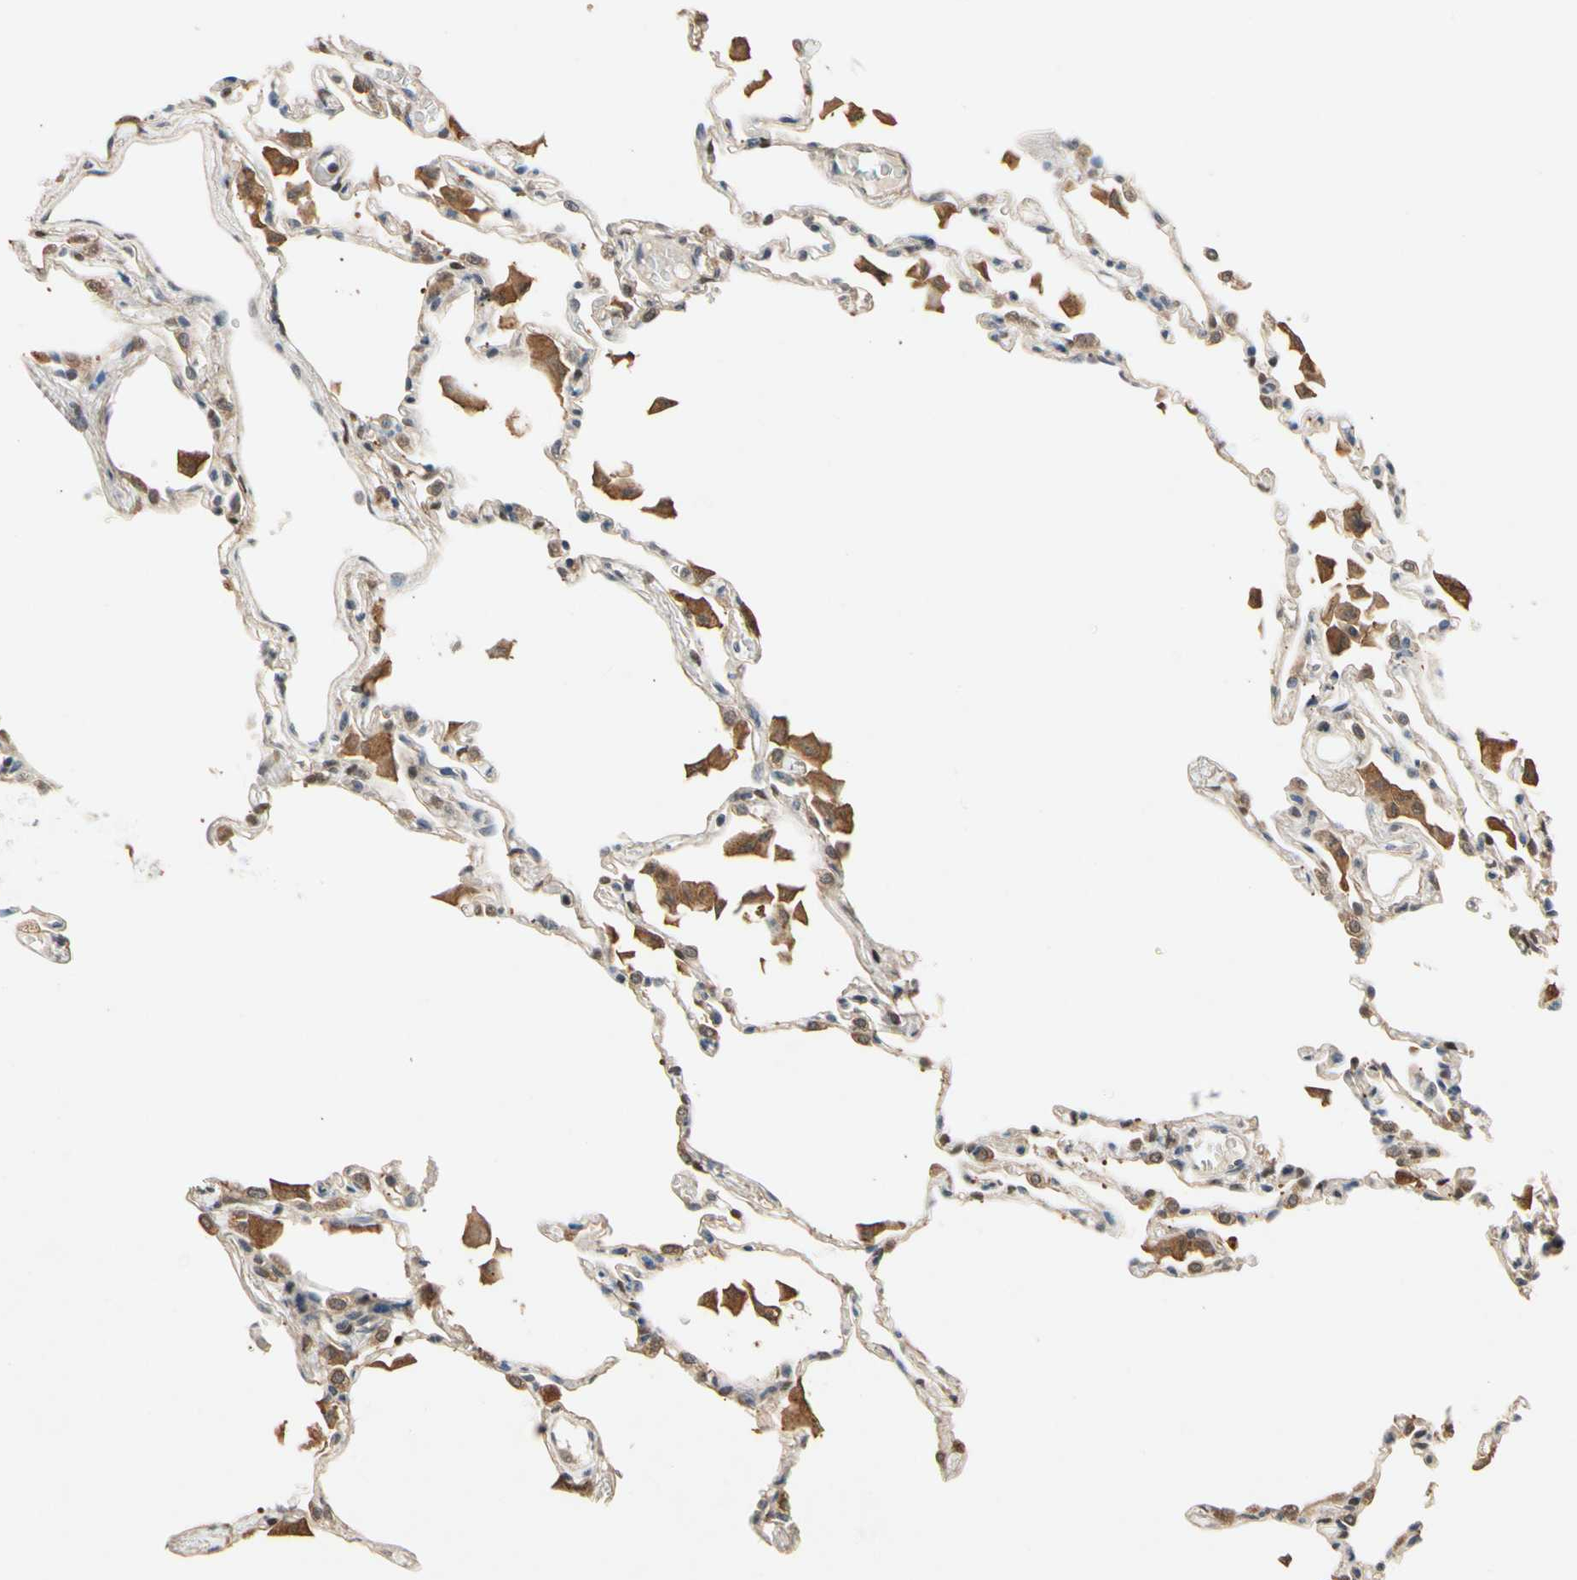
{"staining": {"intensity": "moderate", "quantity": "25%-75%", "location": "cytoplasmic/membranous,nuclear"}, "tissue": "lung", "cell_type": "Alveolar cells", "image_type": "normal", "snomed": [{"axis": "morphology", "description": "Normal tissue, NOS"}, {"axis": "topography", "description": "Lung"}], "caption": "IHC of unremarkable human lung exhibits medium levels of moderate cytoplasmic/membranous,nuclear expression in approximately 25%-75% of alveolar cells. The protein of interest is shown in brown color, while the nuclei are stained blue.", "gene": "RIOX2", "patient": {"sex": "female", "age": 49}}